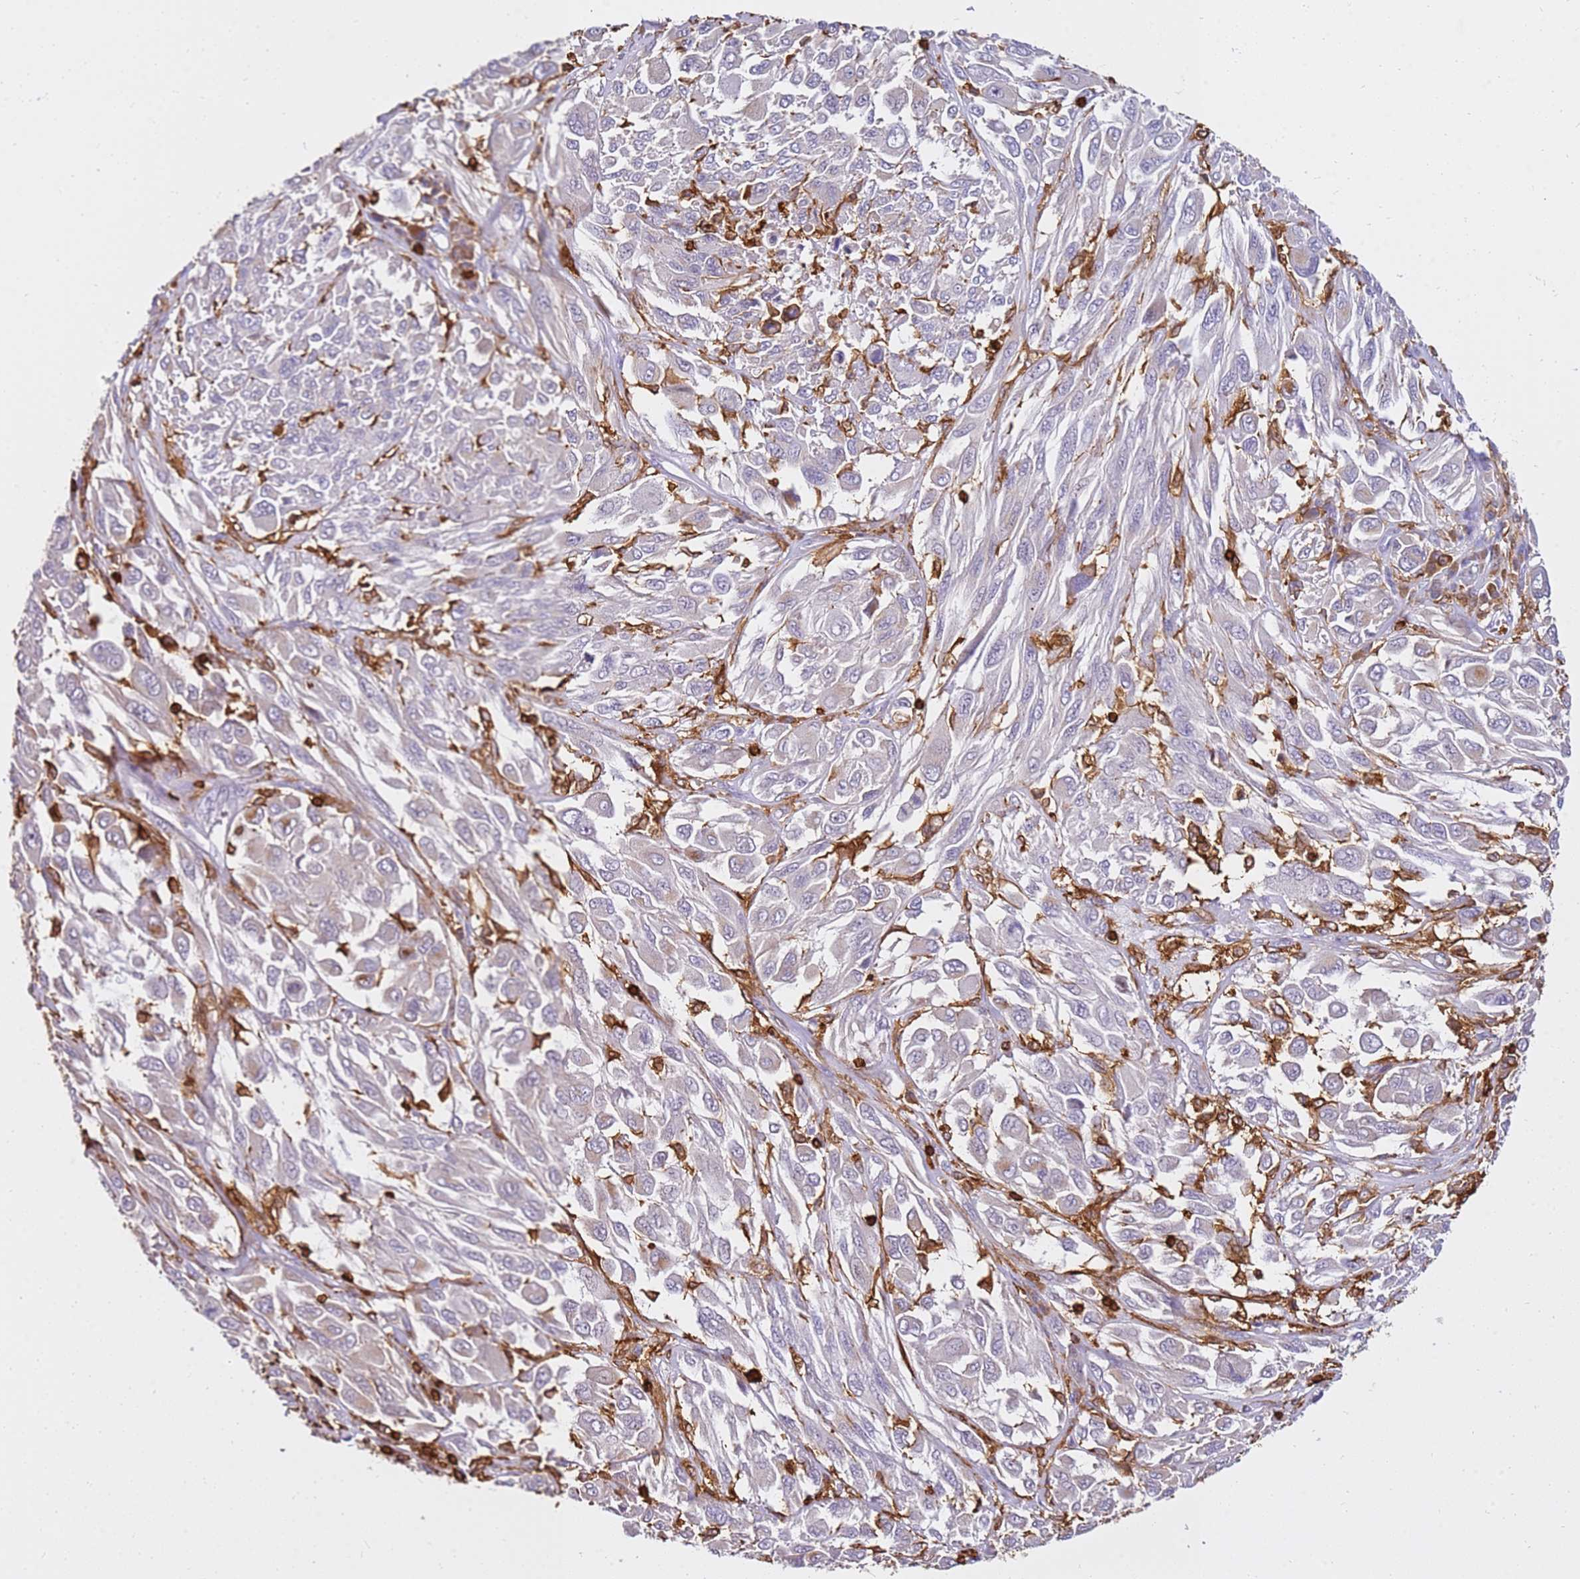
{"staining": {"intensity": "negative", "quantity": "none", "location": "none"}, "tissue": "melanoma", "cell_type": "Tumor cells", "image_type": "cancer", "snomed": [{"axis": "morphology", "description": "Malignant melanoma, NOS"}, {"axis": "topography", "description": "Skin"}], "caption": "An image of malignant melanoma stained for a protein demonstrates no brown staining in tumor cells.", "gene": "CORO1A", "patient": {"sex": "female", "age": 91}}